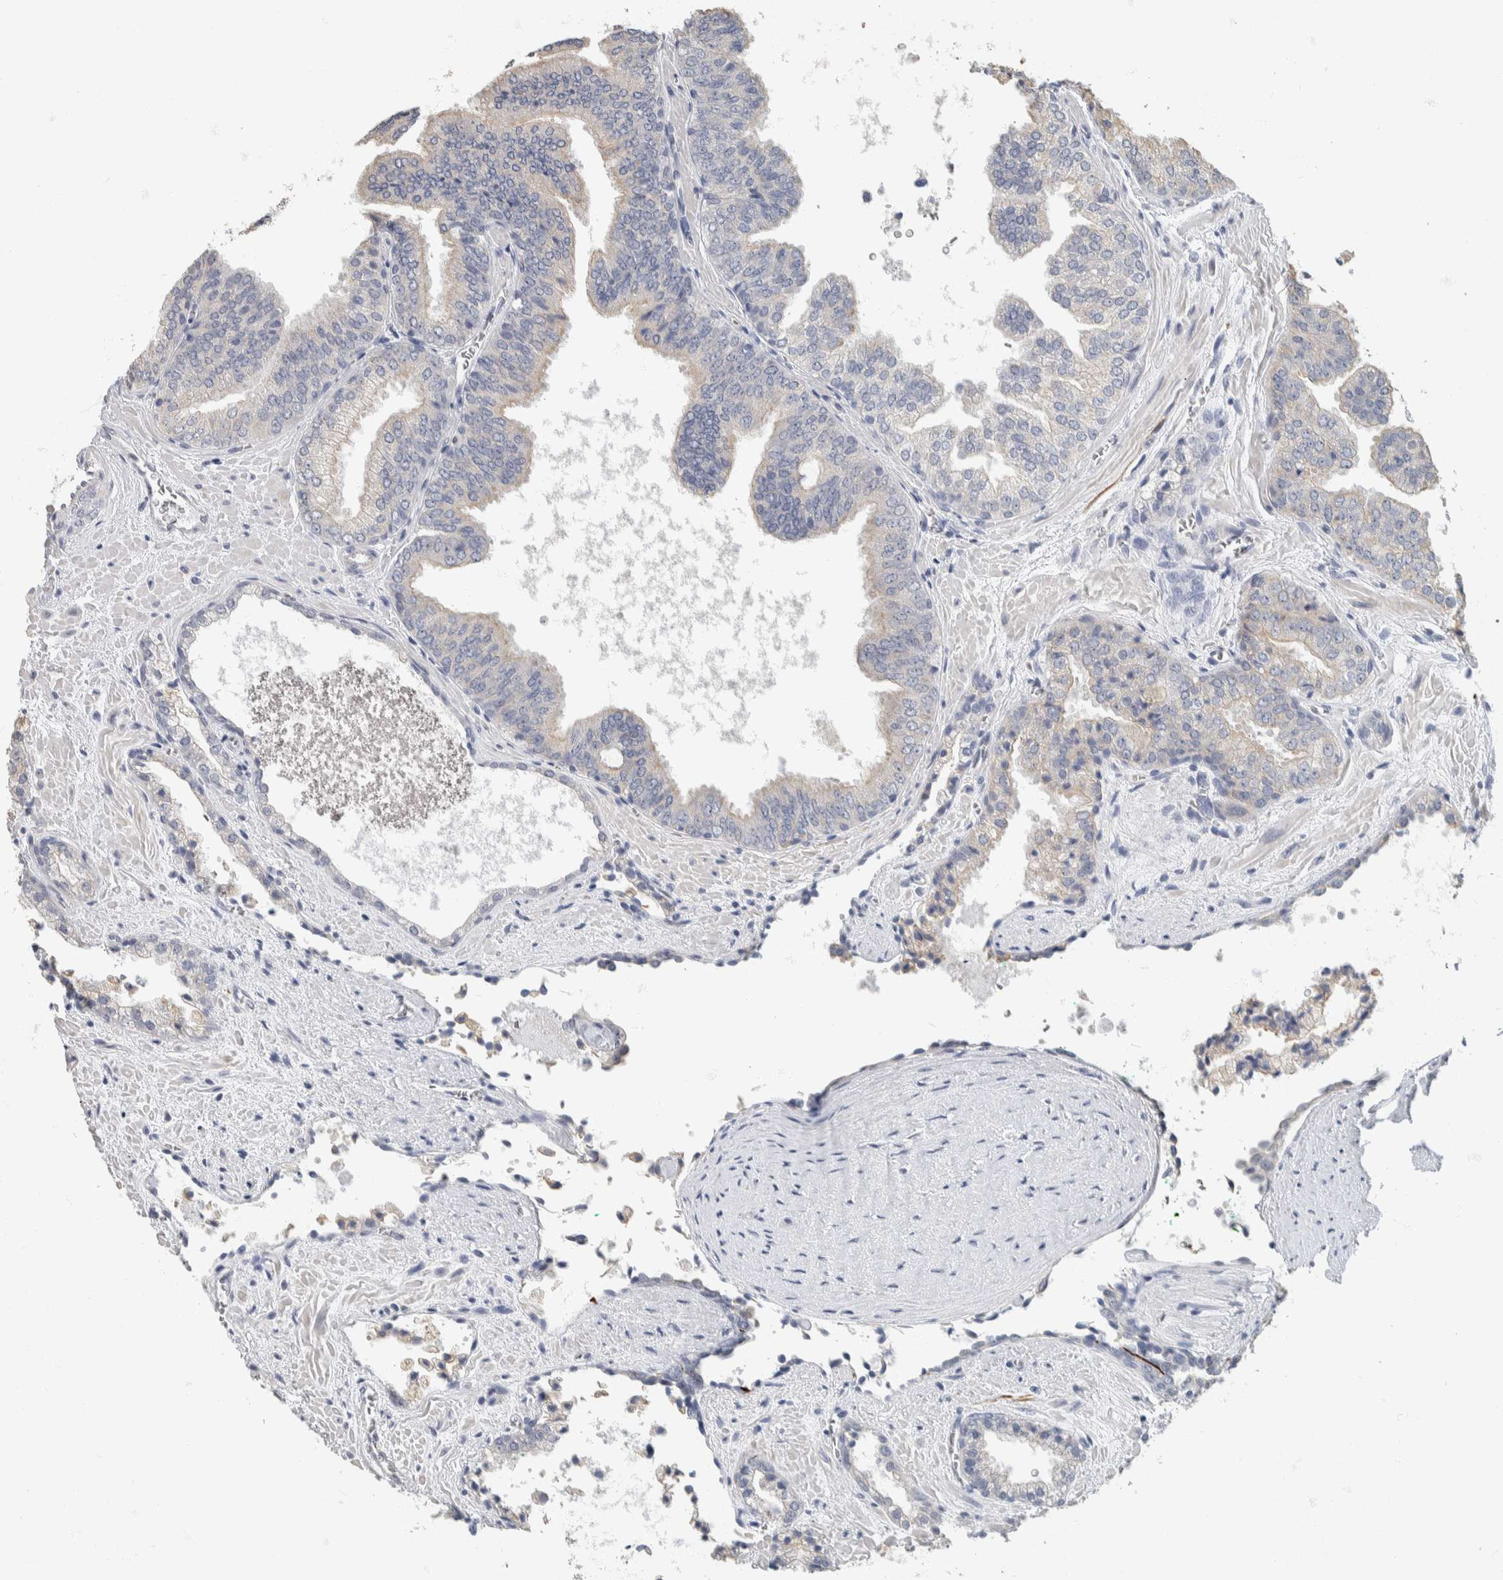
{"staining": {"intensity": "negative", "quantity": "none", "location": "none"}, "tissue": "prostate cancer", "cell_type": "Tumor cells", "image_type": "cancer", "snomed": [{"axis": "morphology", "description": "Adenocarcinoma, Low grade"}, {"axis": "topography", "description": "Prostate"}], "caption": "High magnification brightfield microscopy of prostate low-grade adenocarcinoma stained with DAB (brown) and counterstained with hematoxylin (blue): tumor cells show no significant staining.", "gene": "NEFM", "patient": {"sex": "male", "age": 71}}